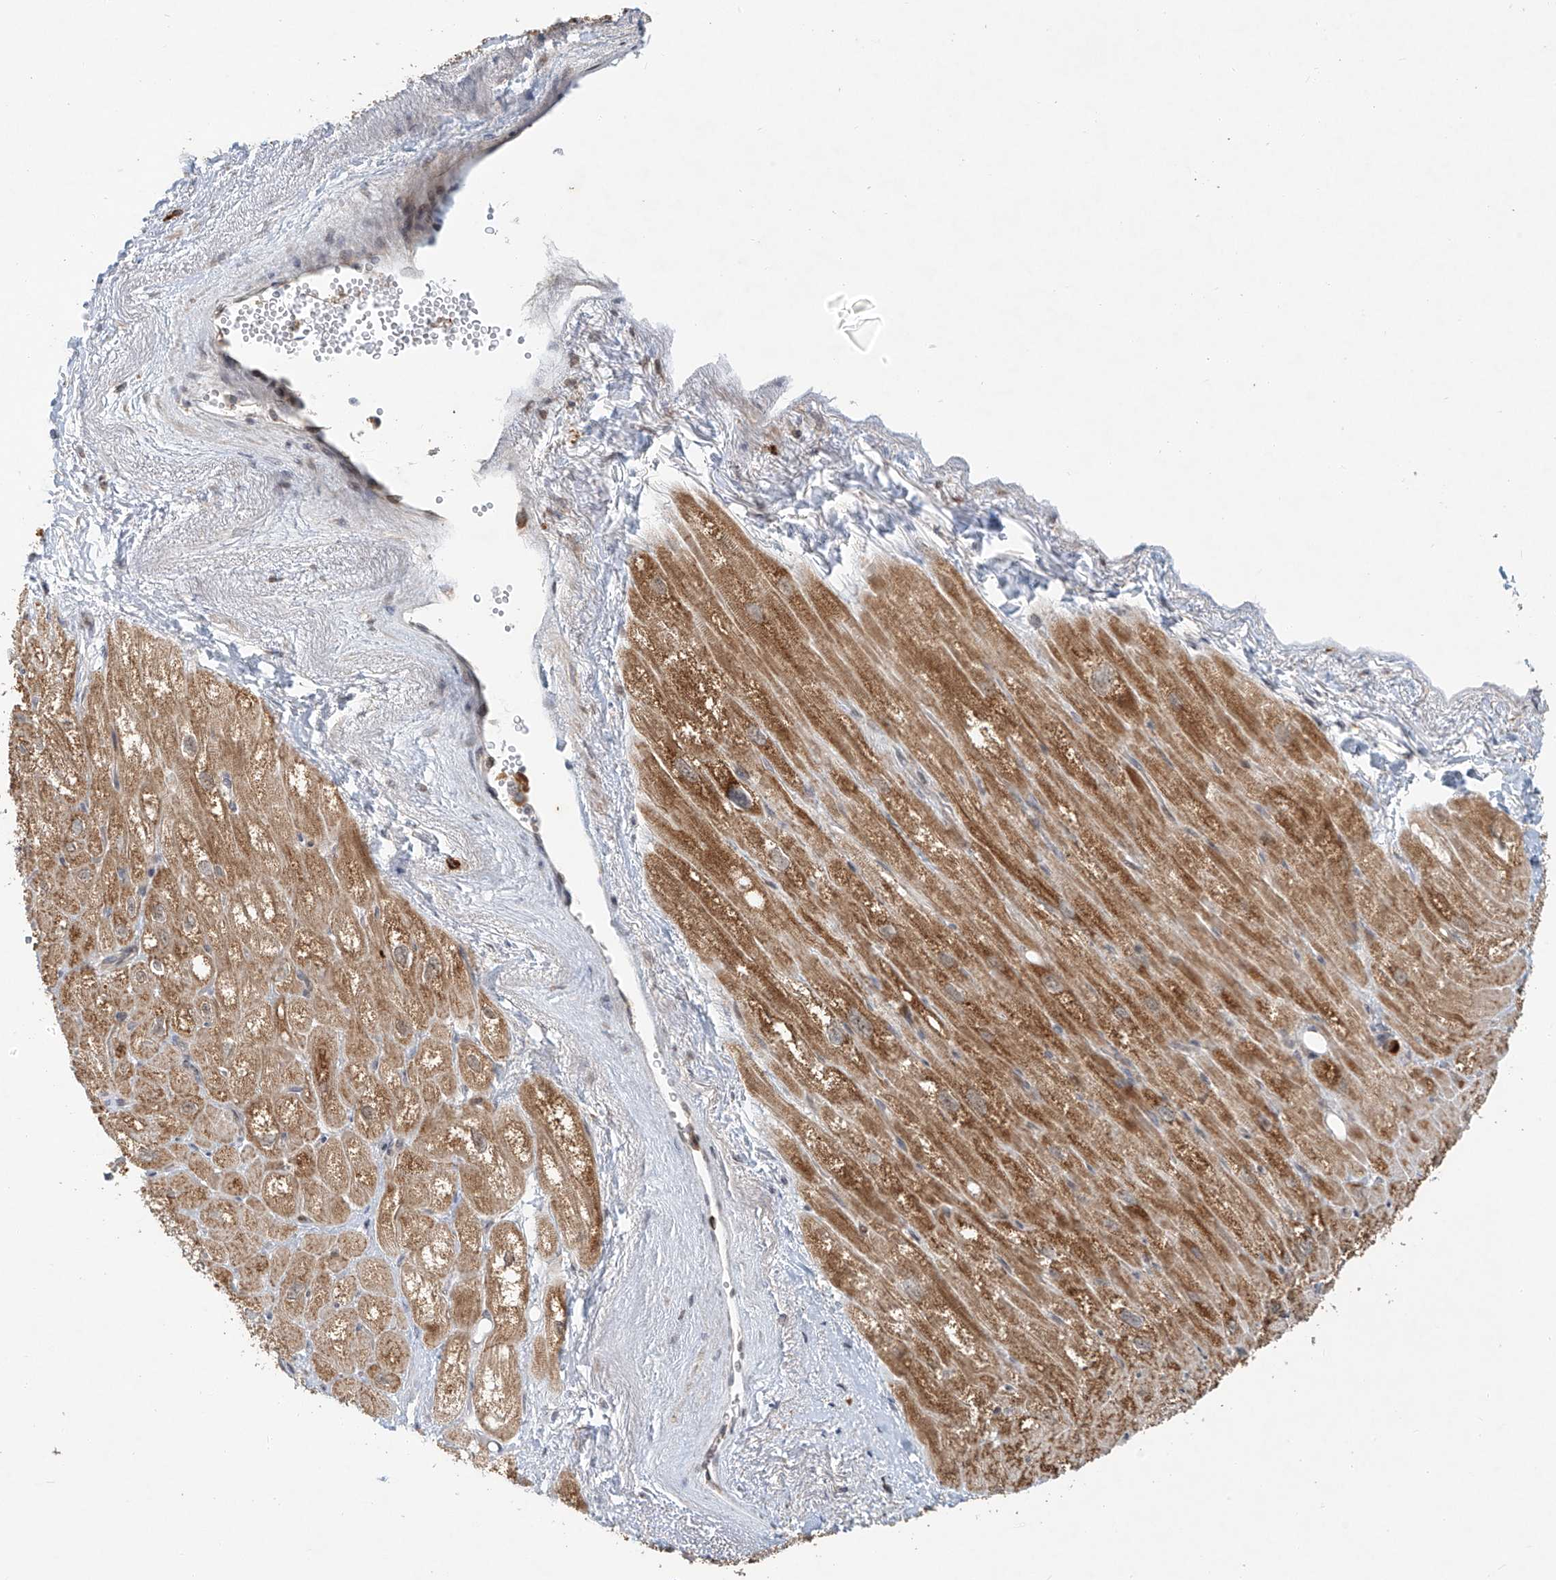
{"staining": {"intensity": "moderate", "quantity": ">75%", "location": "cytoplasmic/membranous"}, "tissue": "heart muscle", "cell_type": "Cardiomyocytes", "image_type": "normal", "snomed": [{"axis": "morphology", "description": "Normal tissue, NOS"}, {"axis": "topography", "description": "Heart"}], "caption": "Brown immunohistochemical staining in normal human heart muscle reveals moderate cytoplasmic/membranous expression in approximately >75% of cardiomyocytes. (brown staining indicates protein expression, while blue staining denotes nuclei).", "gene": "SYTL3", "patient": {"sex": "male", "age": 50}}